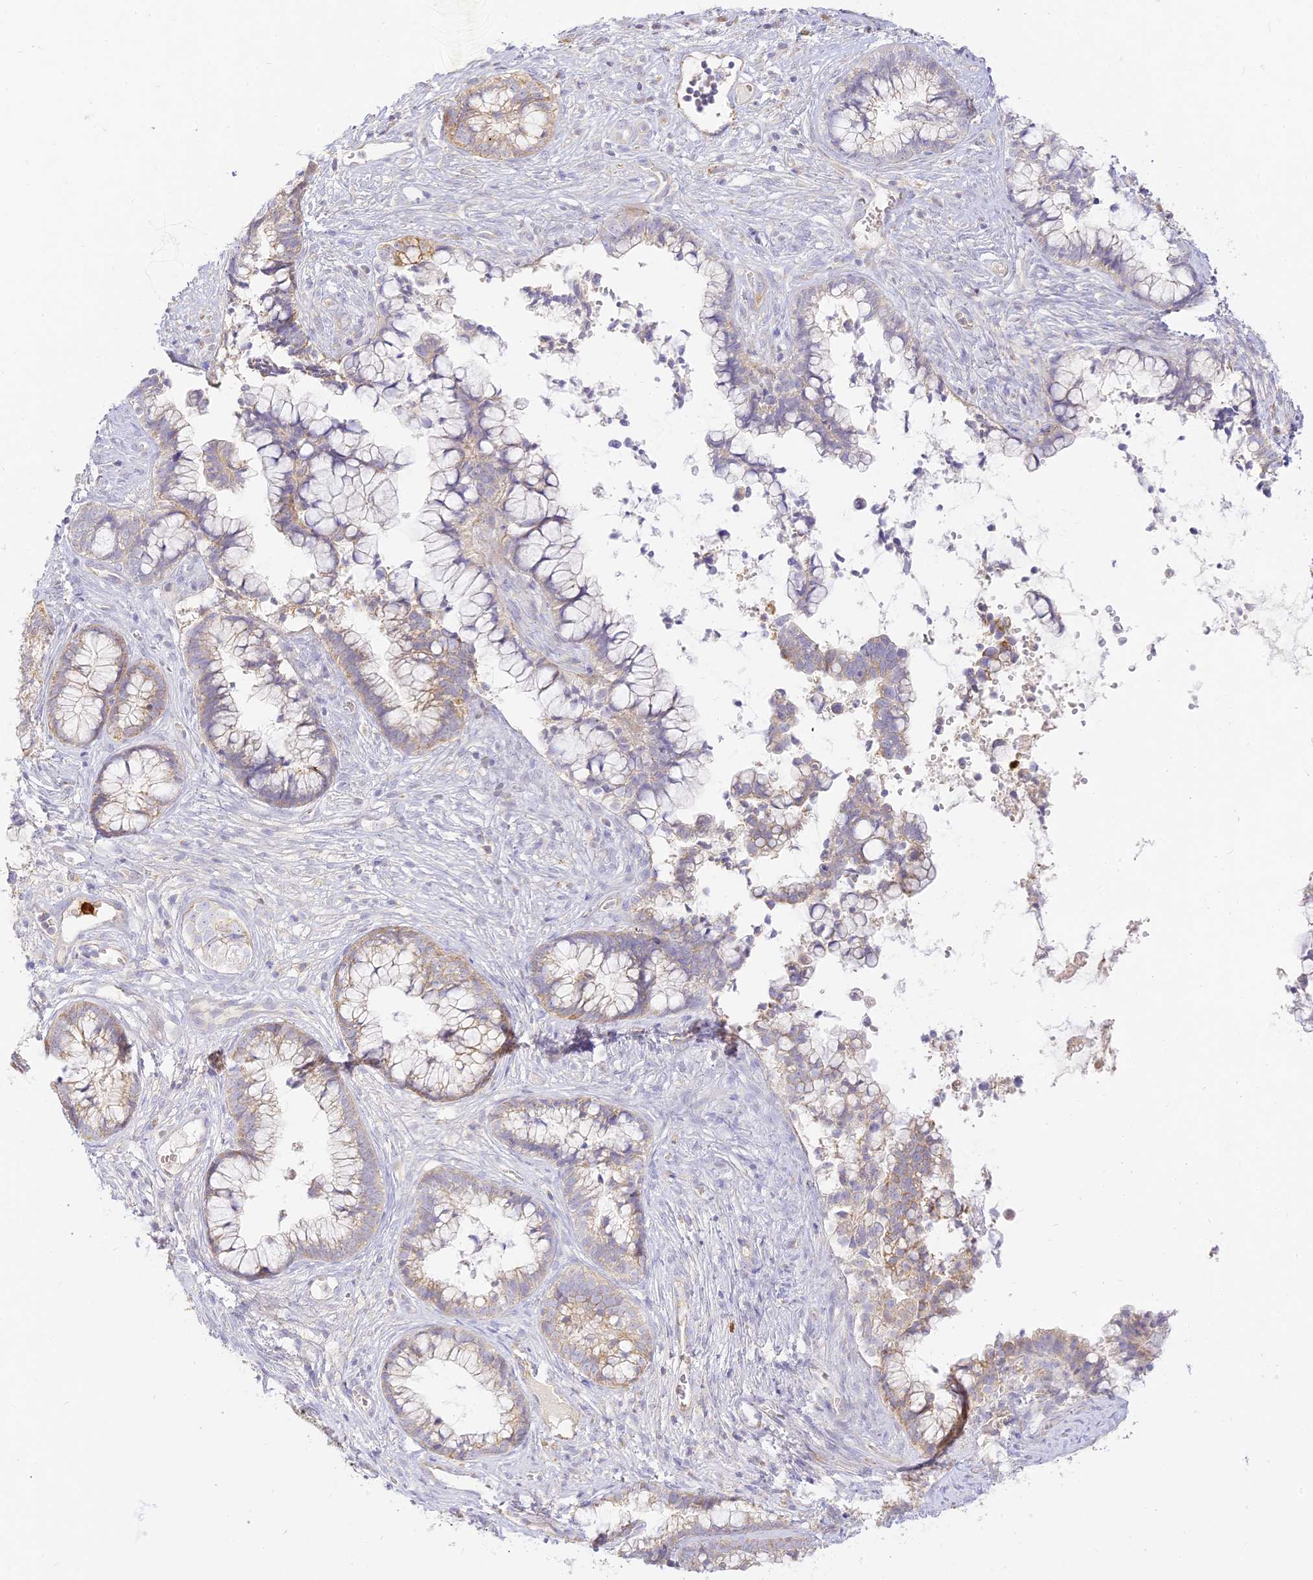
{"staining": {"intensity": "weak", "quantity": "<25%", "location": "cytoplasmic/membranous"}, "tissue": "cervical cancer", "cell_type": "Tumor cells", "image_type": "cancer", "snomed": [{"axis": "morphology", "description": "Adenocarcinoma, NOS"}, {"axis": "topography", "description": "Cervix"}], "caption": "There is no significant positivity in tumor cells of cervical cancer.", "gene": "LRRC15", "patient": {"sex": "female", "age": 44}}